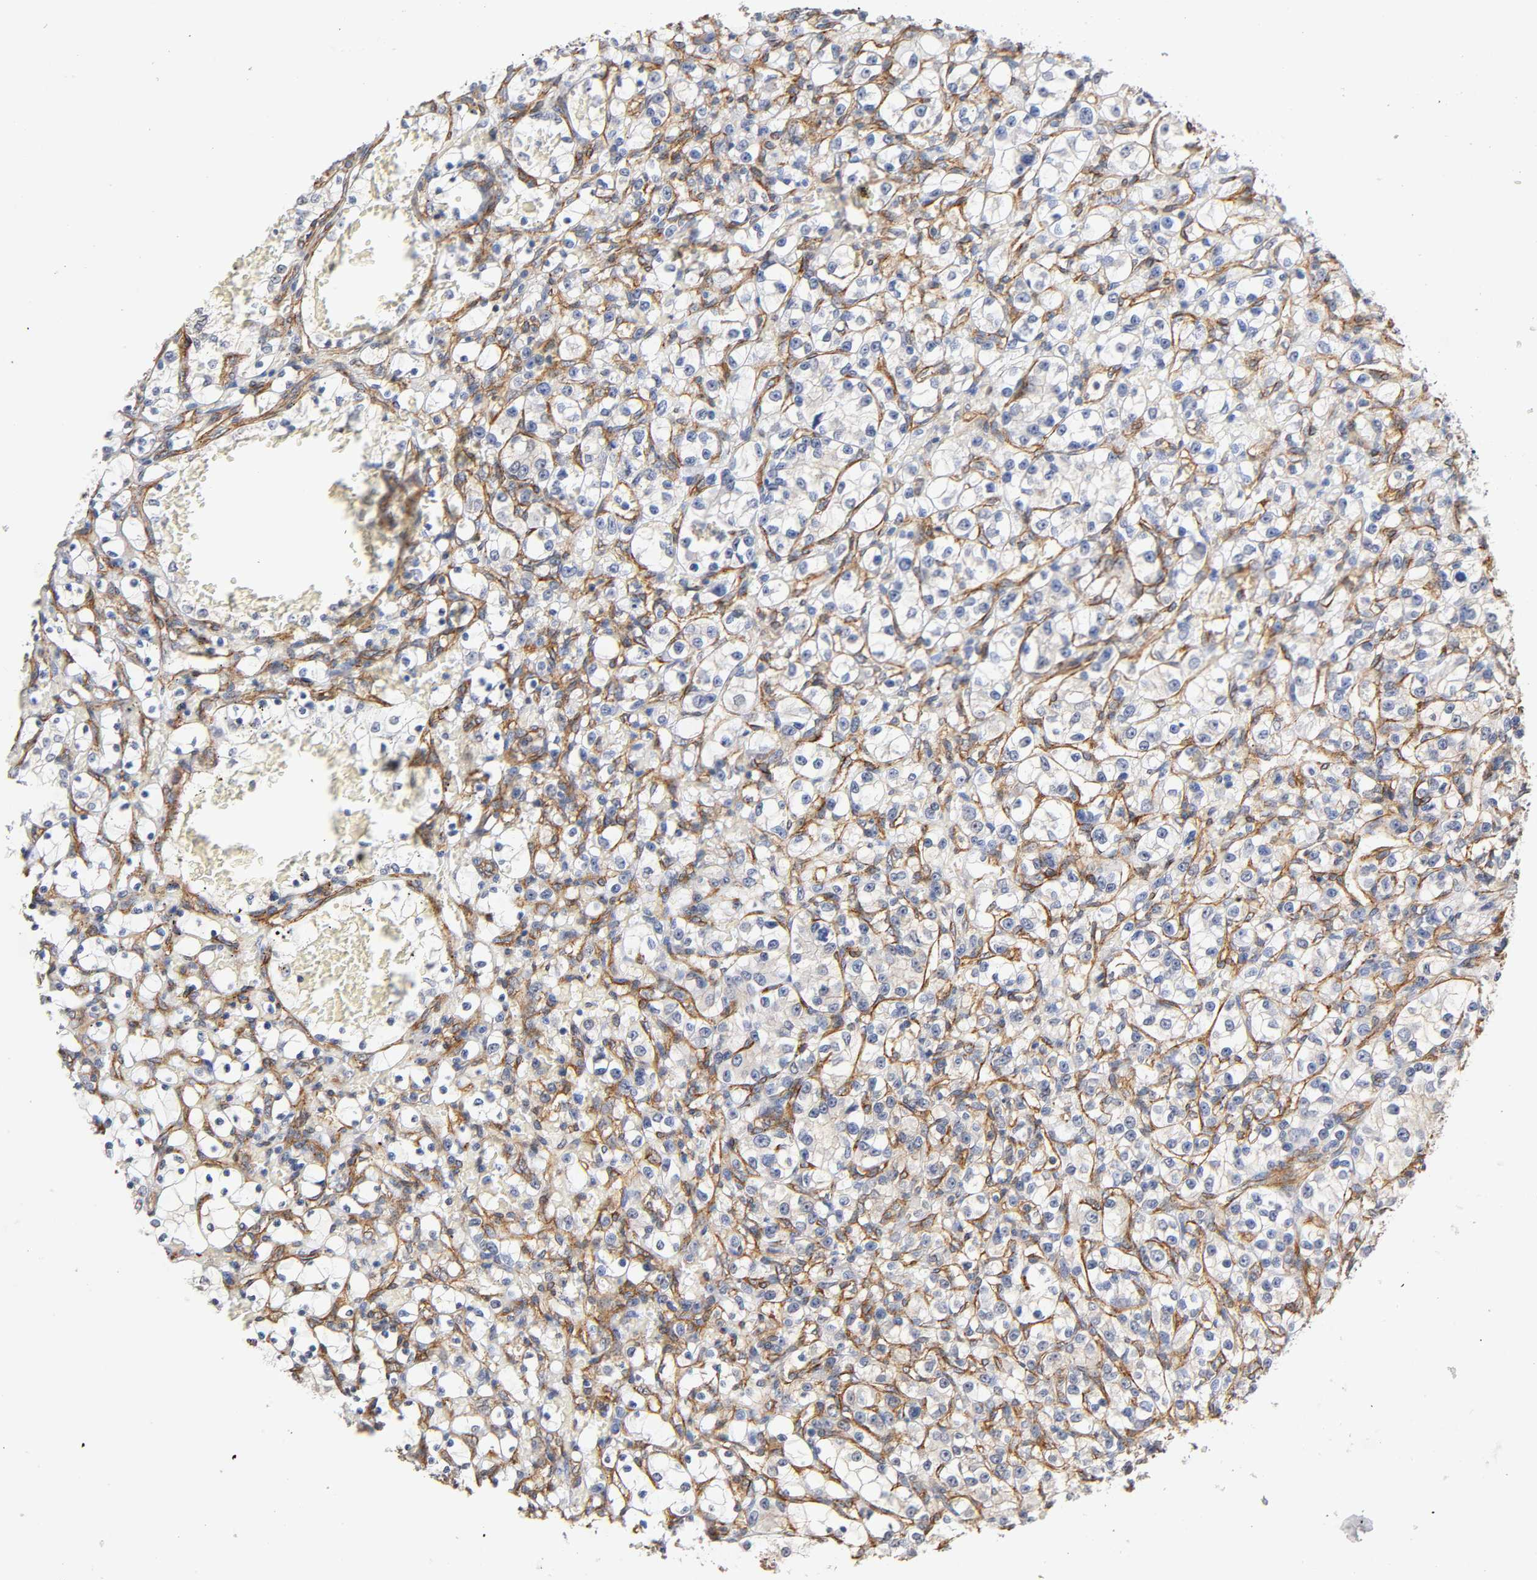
{"staining": {"intensity": "negative", "quantity": "none", "location": "none"}, "tissue": "renal cancer", "cell_type": "Tumor cells", "image_type": "cancer", "snomed": [{"axis": "morphology", "description": "Adenocarcinoma, NOS"}, {"axis": "topography", "description": "Kidney"}], "caption": "This is an immunohistochemistry photomicrograph of human adenocarcinoma (renal). There is no expression in tumor cells.", "gene": "SPTAN1", "patient": {"sex": "female", "age": 69}}